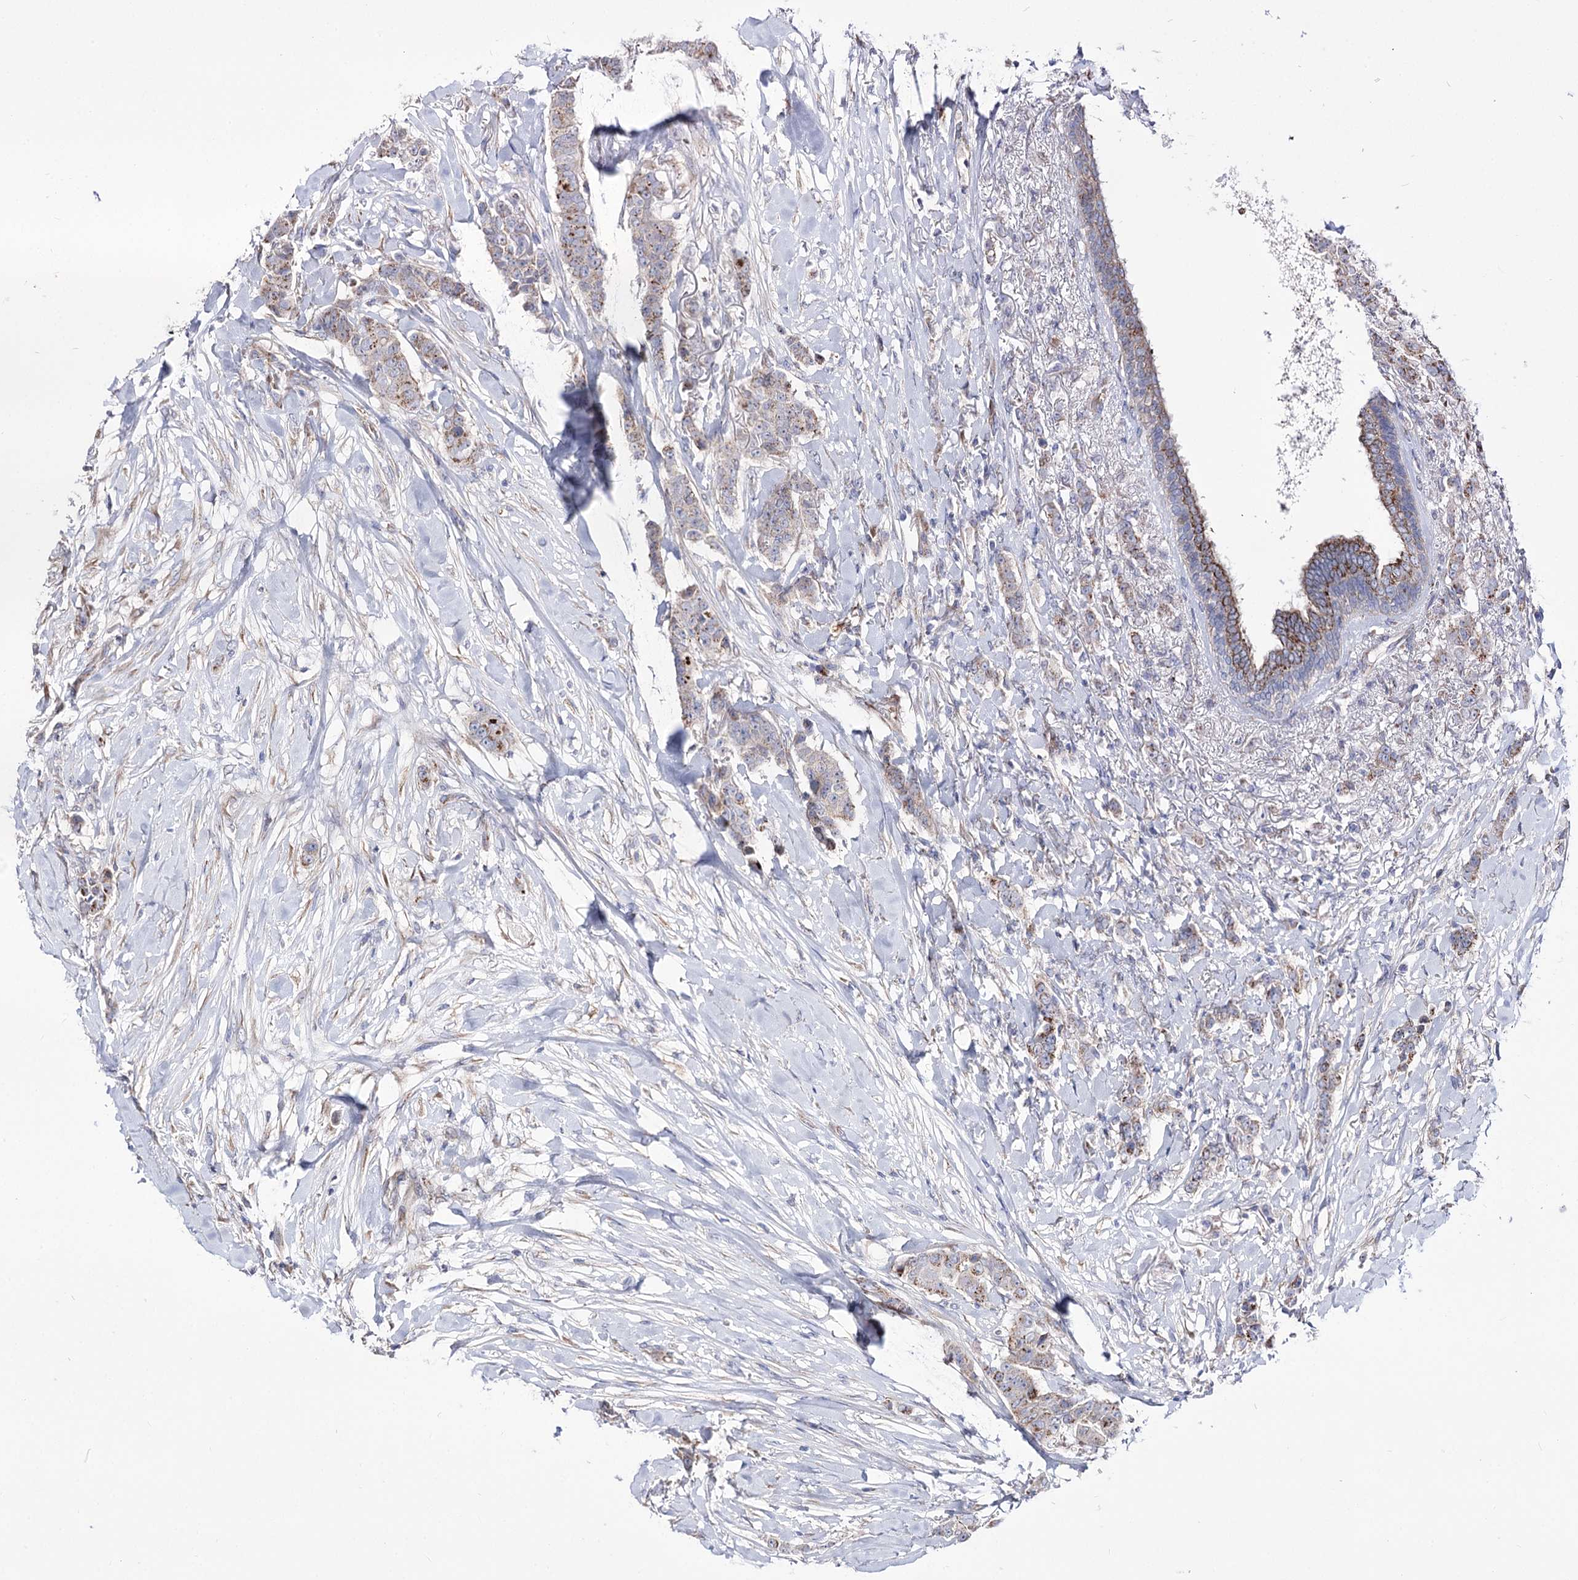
{"staining": {"intensity": "weak", "quantity": "25%-75%", "location": "cytoplasmic/membranous"}, "tissue": "breast cancer", "cell_type": "Tumor cells", "image_type": "cancer", "snomed": [{"axis": "morphology", "description": "Duct carcinoma"}, {"axis": "topography", "description": "Breast"}], "caption": "Protein staining of breast cancer (infiltrating ductal carcinoma) tissue exhibits weak cytoplasmic/membranous expression in approximately 25%-75% of tumor cells.", "gene": "OSBPL5", "patient": {"sex": "female", "age": 40}}